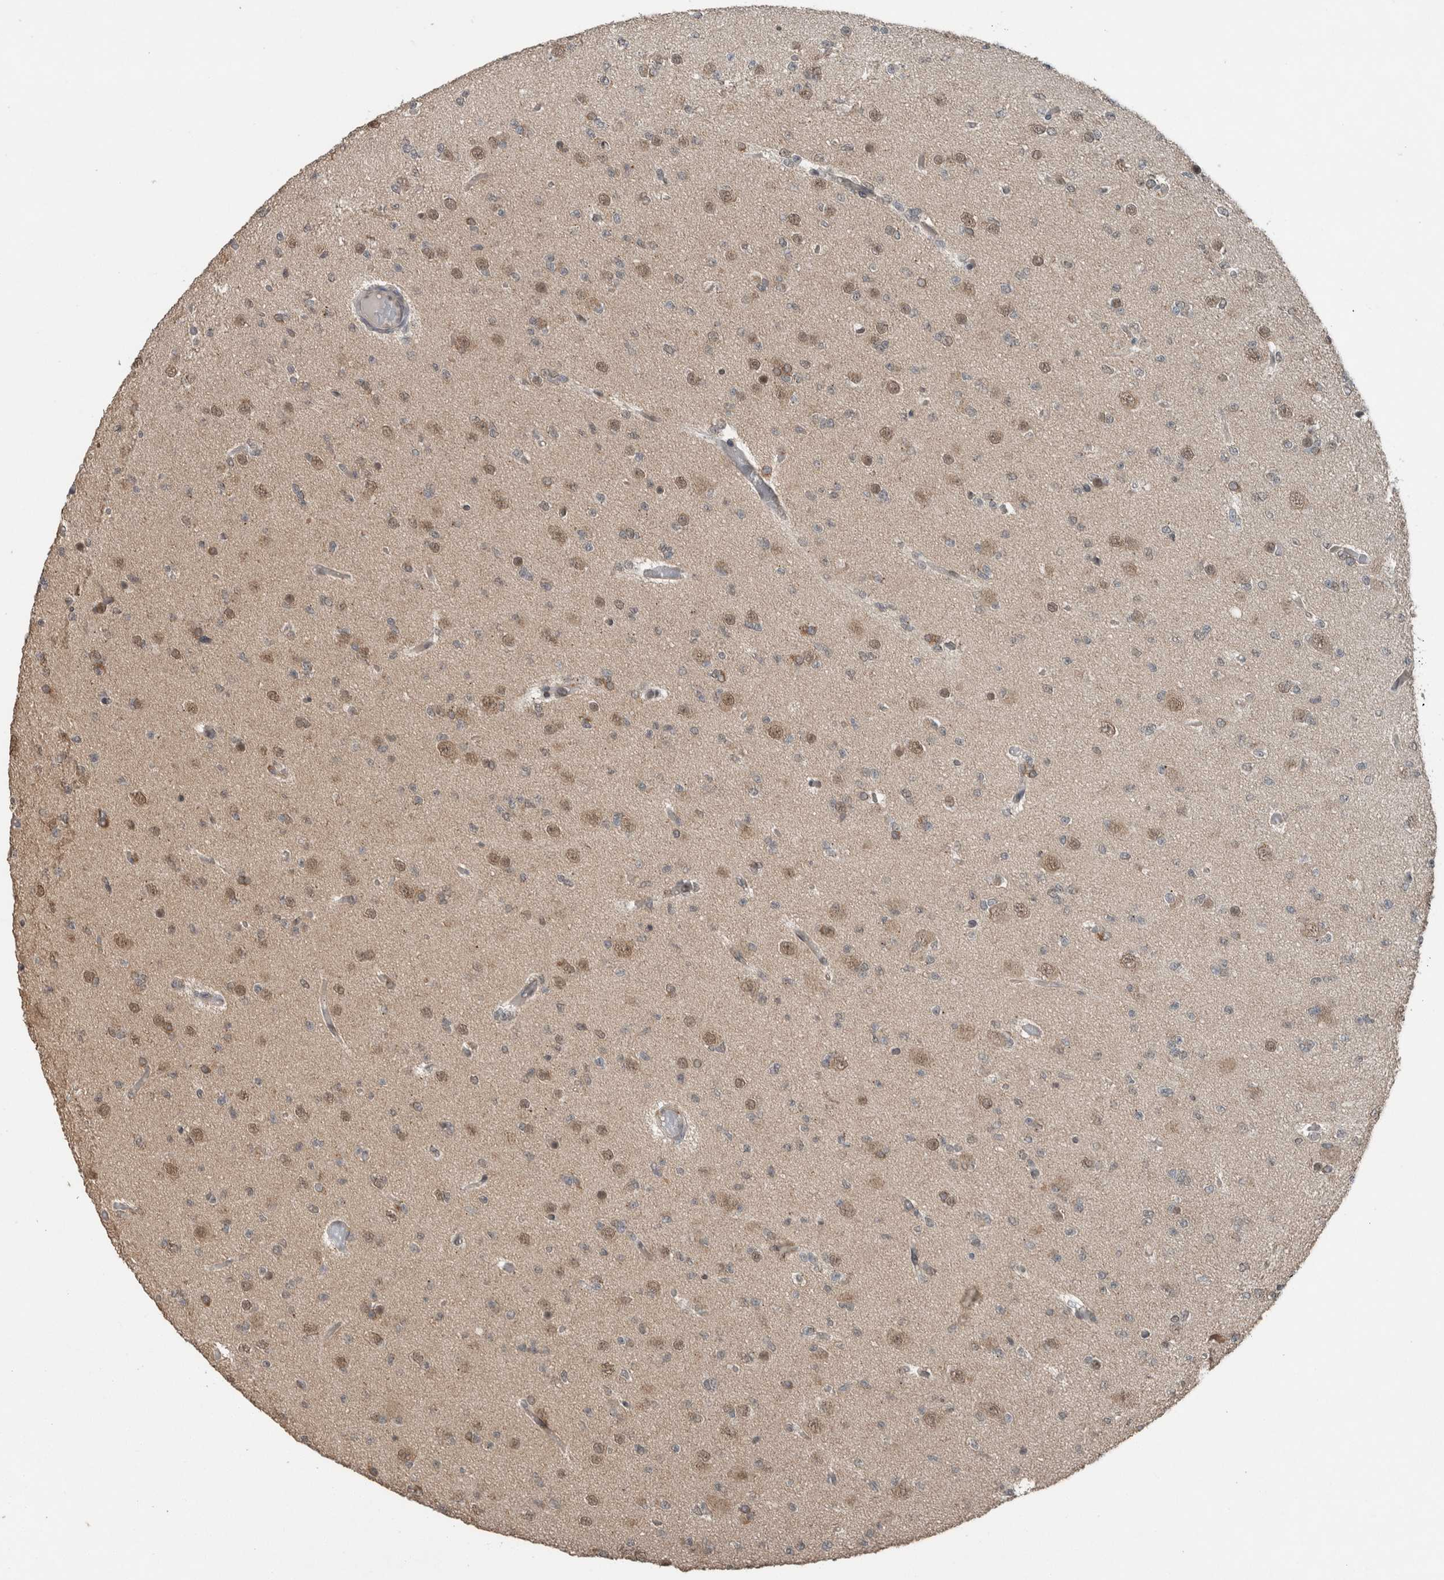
{"staining": {"intensity": "weak", "quantity": "<25%", "location": "cytoplasmic/membranous,nuclear"}, "tissue": "glioma", "cell_type": "Tumor cells", "image_type": "cancer", "snomed": [{"axis": "morphology", "description": "Glioma, malignant, Low grade"}, {"axis": "topography", "description": "Brain"}], "caption": "High power microscopy image of an IHC micrograph of glioma, revealing no significant staining in tumor cells.", "gene": "MYO1E", "patient": {"sex": "female", "age": 22}}